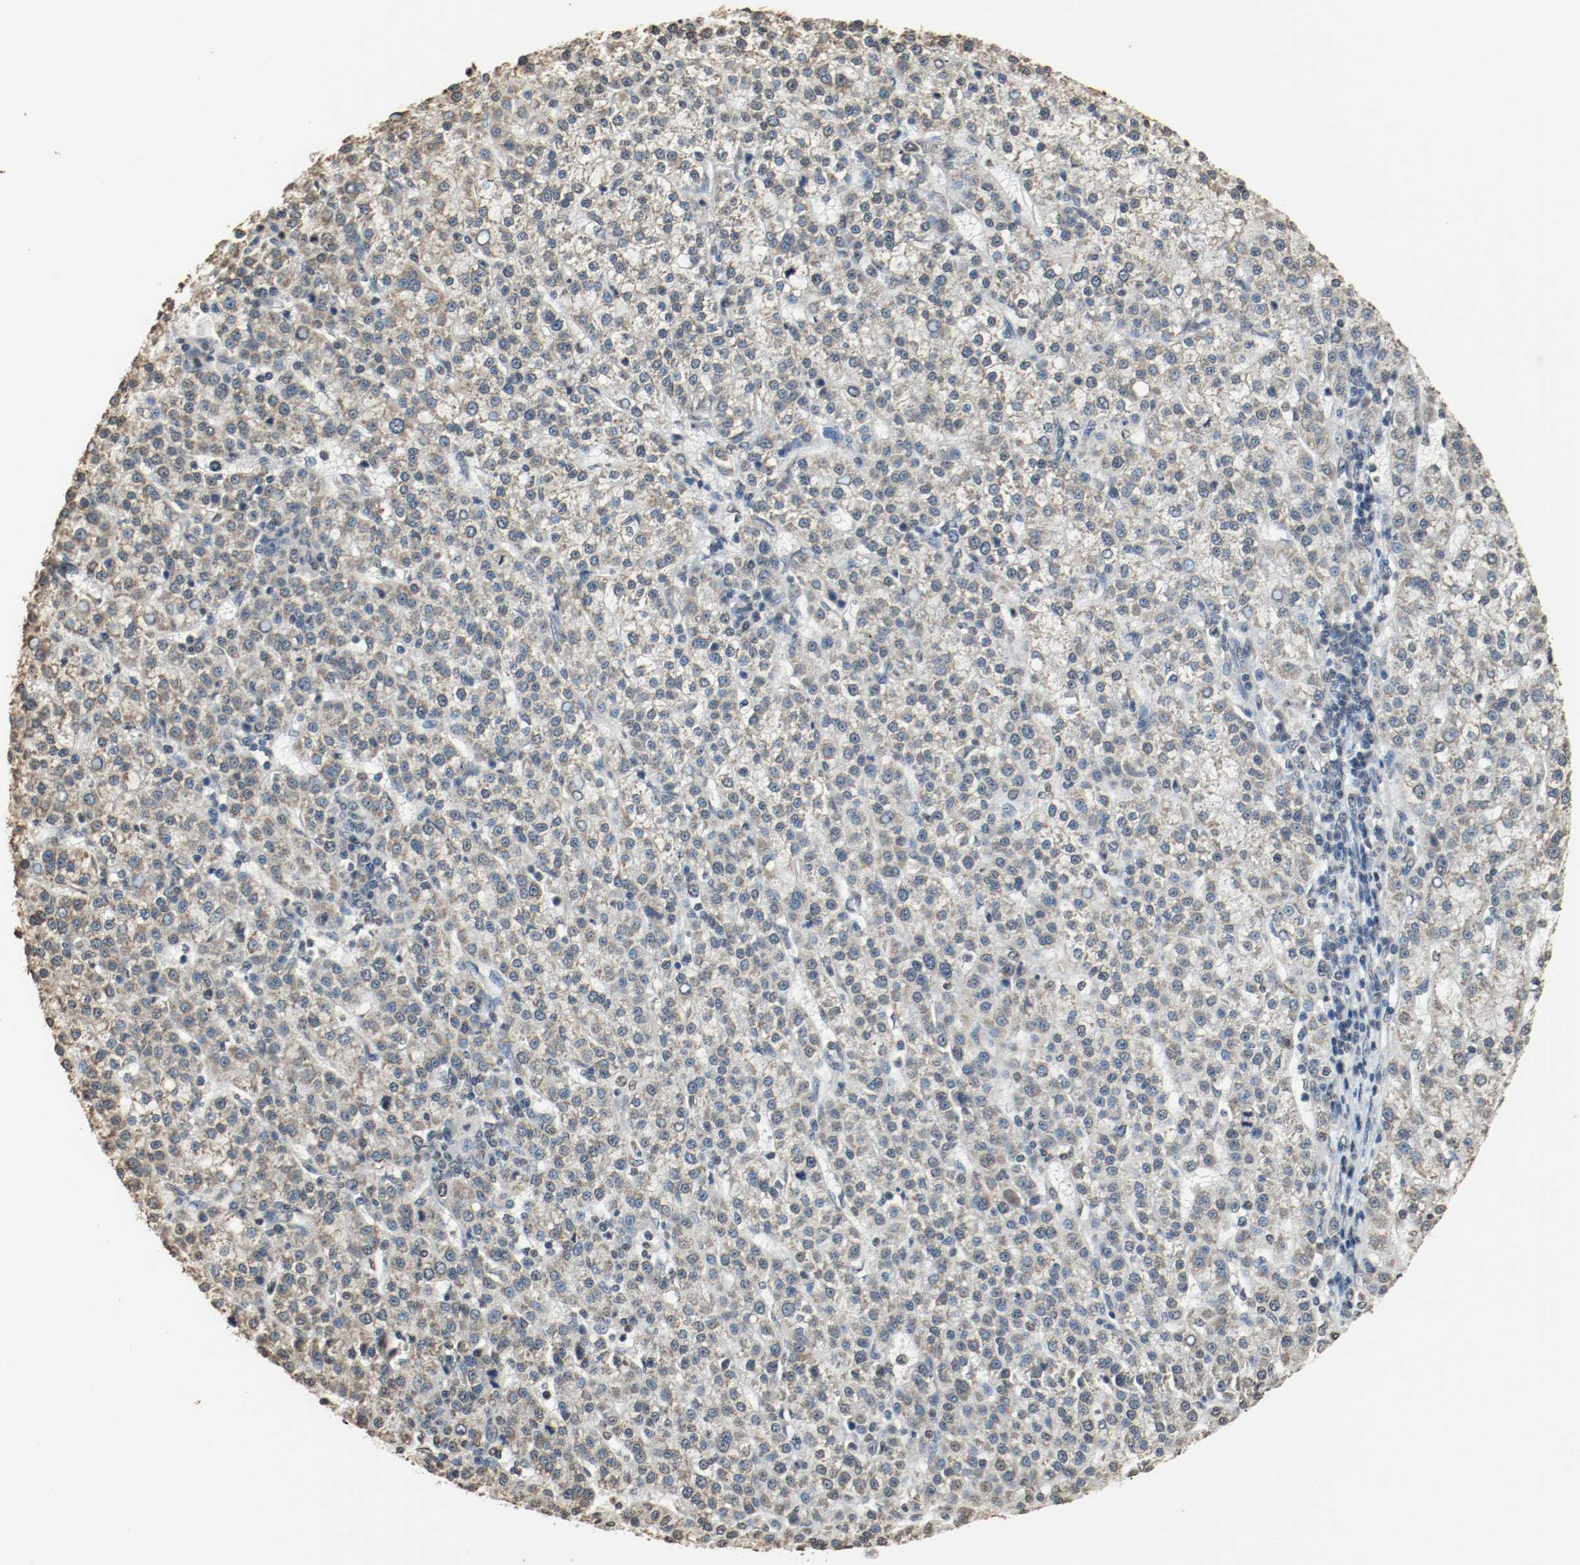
{"staining": {"intensity": "weak", "quantity": "<25%", "location": "cytoplasmic/membranous"}, "tissue": "liver cancer", "cell_type": "Tumor cells", "image_type": "cancer", "snomed": [{"axis": "morphology", "description": "Carcinoma, Hepatocellular, NOS"}, {"axis": "topography", "description": "Liver"}], "caption": "Tumor cells are negative for brown protein staining in hepatocellular carcinoma (liver).", "gene": "RTN4", "patient": {"sex": "female", "age": 58}}